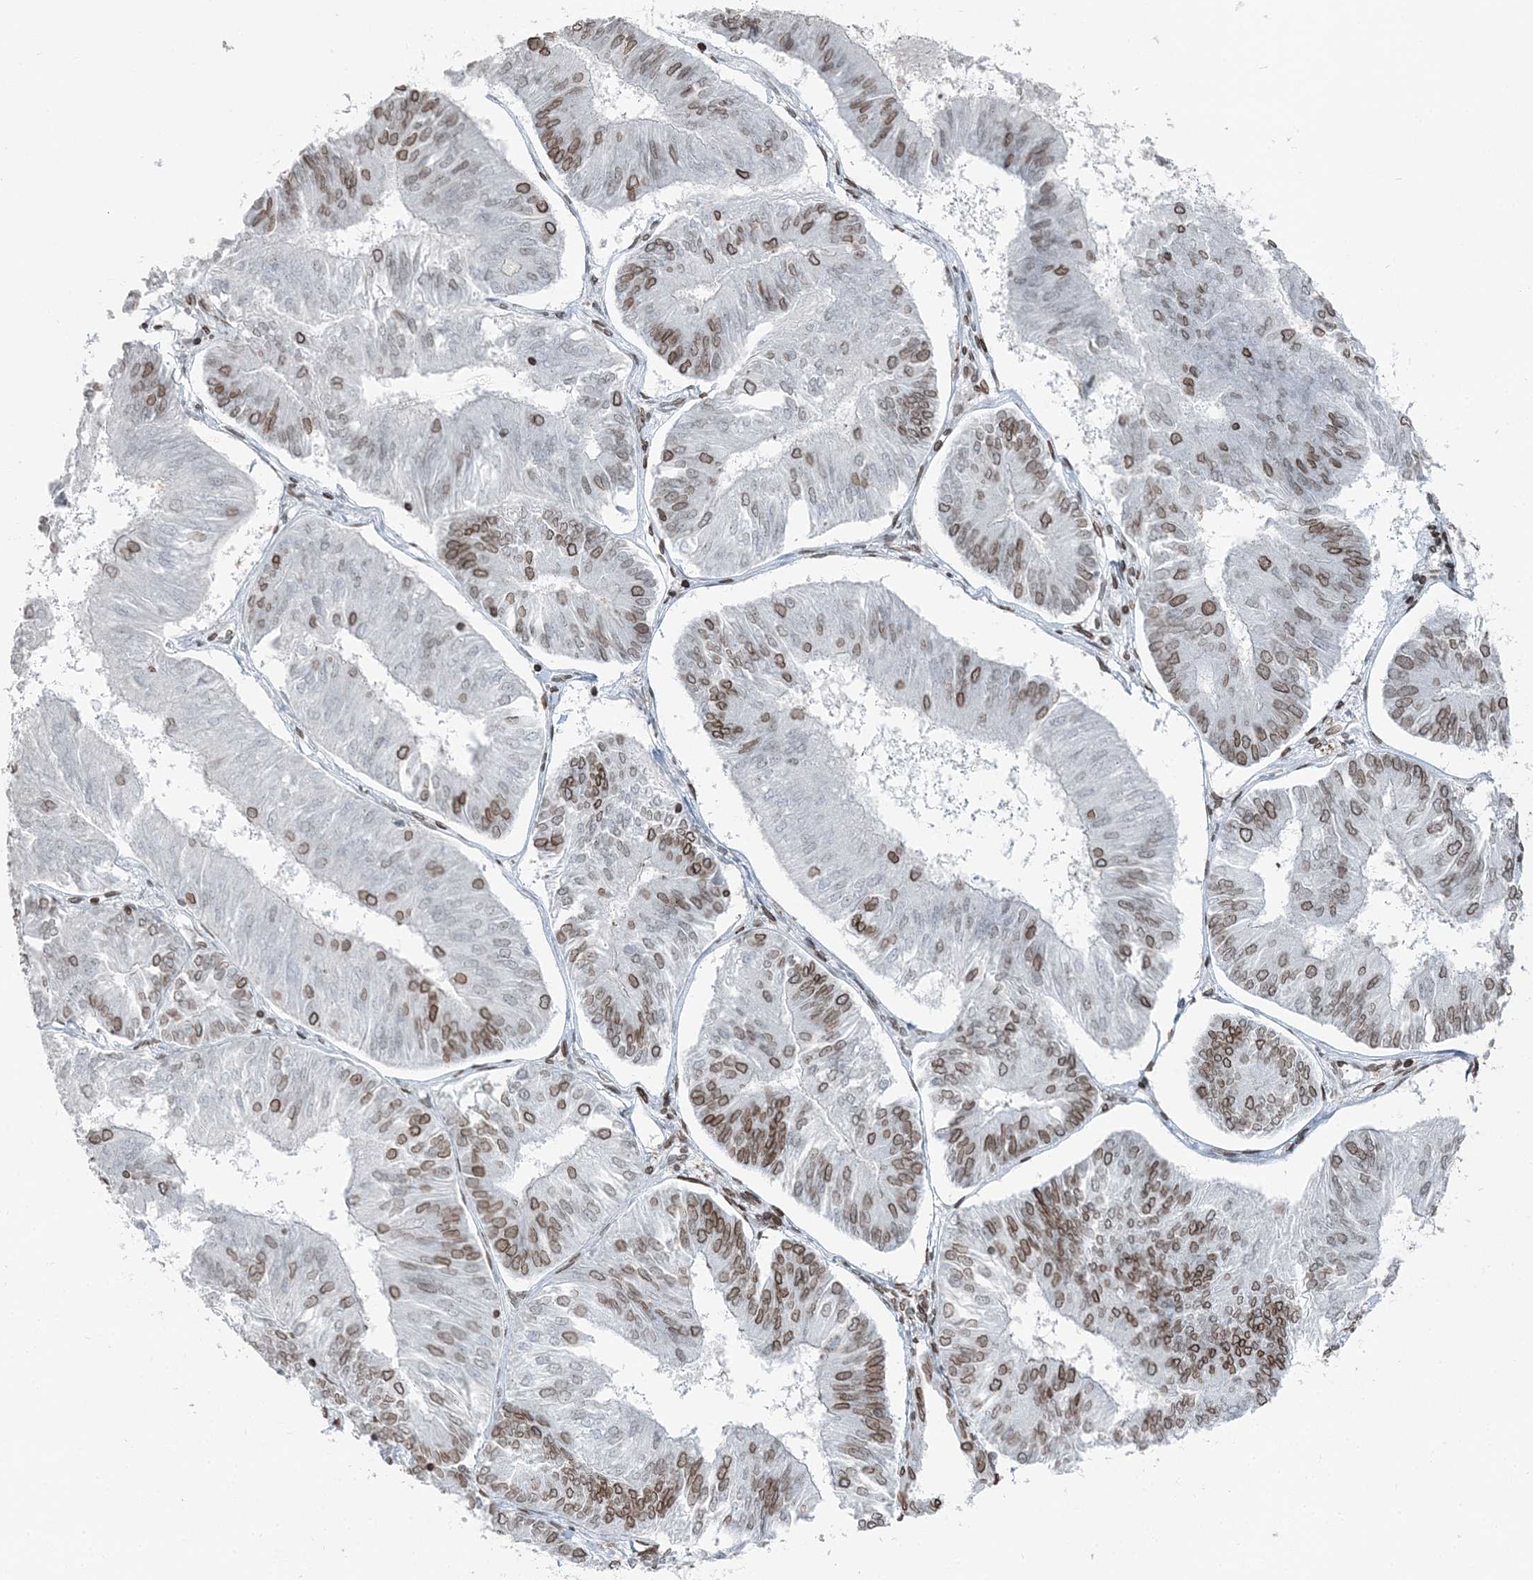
{"staining": {"intensity": "moderate", "quantity": "25%-75%", "location": "cytoplasmic/membranous,nuclear"}, "tissue": "endometrial cancer", "cell_type": "Tumor cells", "image_type": "cancer", "snomed": [{"axis": "morphology", "description": "Adenocarcinoma, NOS"}, {"axis": "topography", "description": "Endometrium"}], "caption": "Immunohistochemical staining of endometrial cancer reveals medium levels of moderate cytoplasmic/membranous and nuclear protein expression in approximately 25%-75% of tumor cells. (DAB (3,3'-diaminobenzidine) IHC, brown staining for protein, blue staining for nuclei).", "gene": "GJD4", "patient": {"sex": "female", "age": 58}}